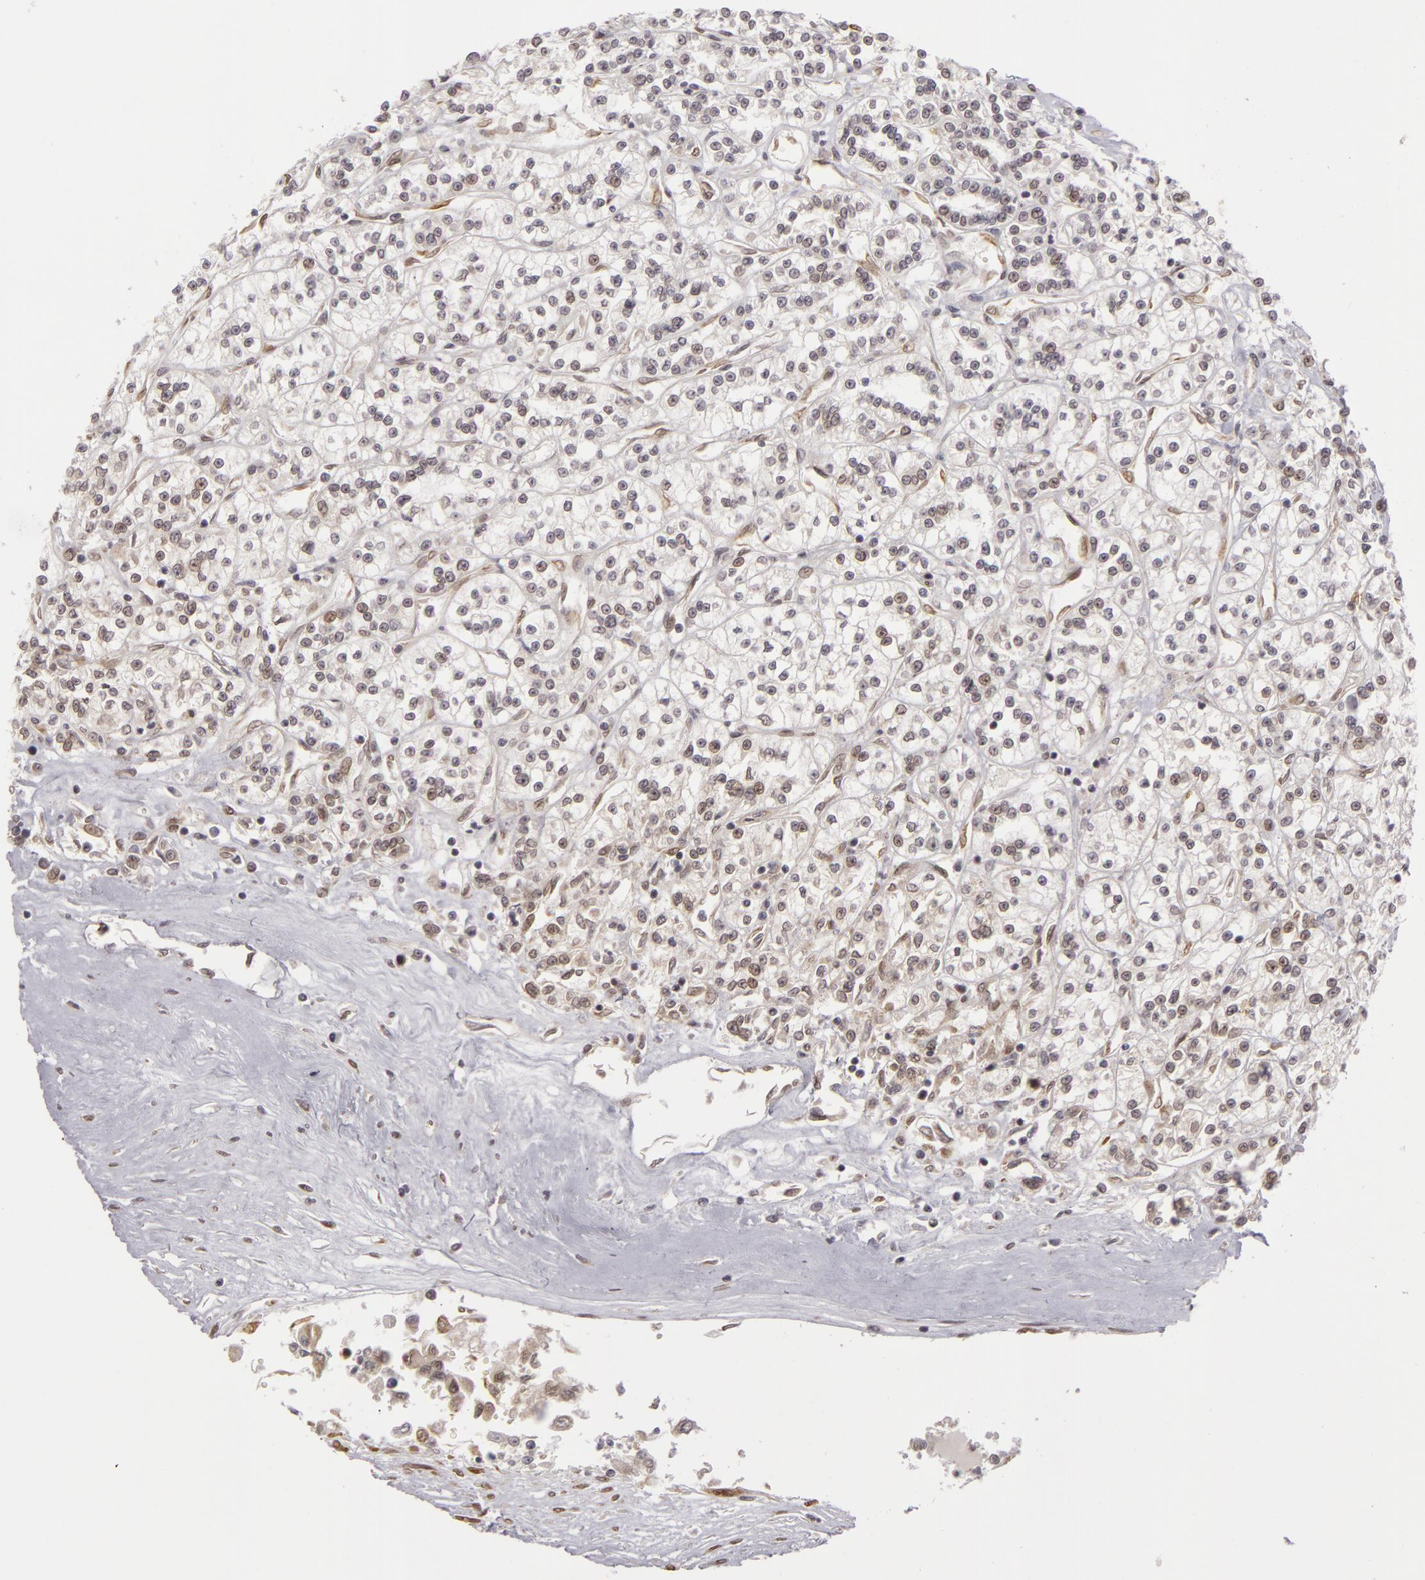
{"staining": {"intensity": "weak", "quantity": "<25%", "location": "nuclear"}, "tissue": "renal cancer", "cell_type": "Tumor cells", "image_type": "cancer", "snomed": [{"axis": "morphology", "description": "Adenocarcinoma, NOS"}, {"axis": "topography", "description": "Kidney"}], "caption": "Tumor cells are negative for brown protein staining in adenocarcinoma (renal).", "gene": "ZNF133", "patient": {"sex": "female", "age": 76}}